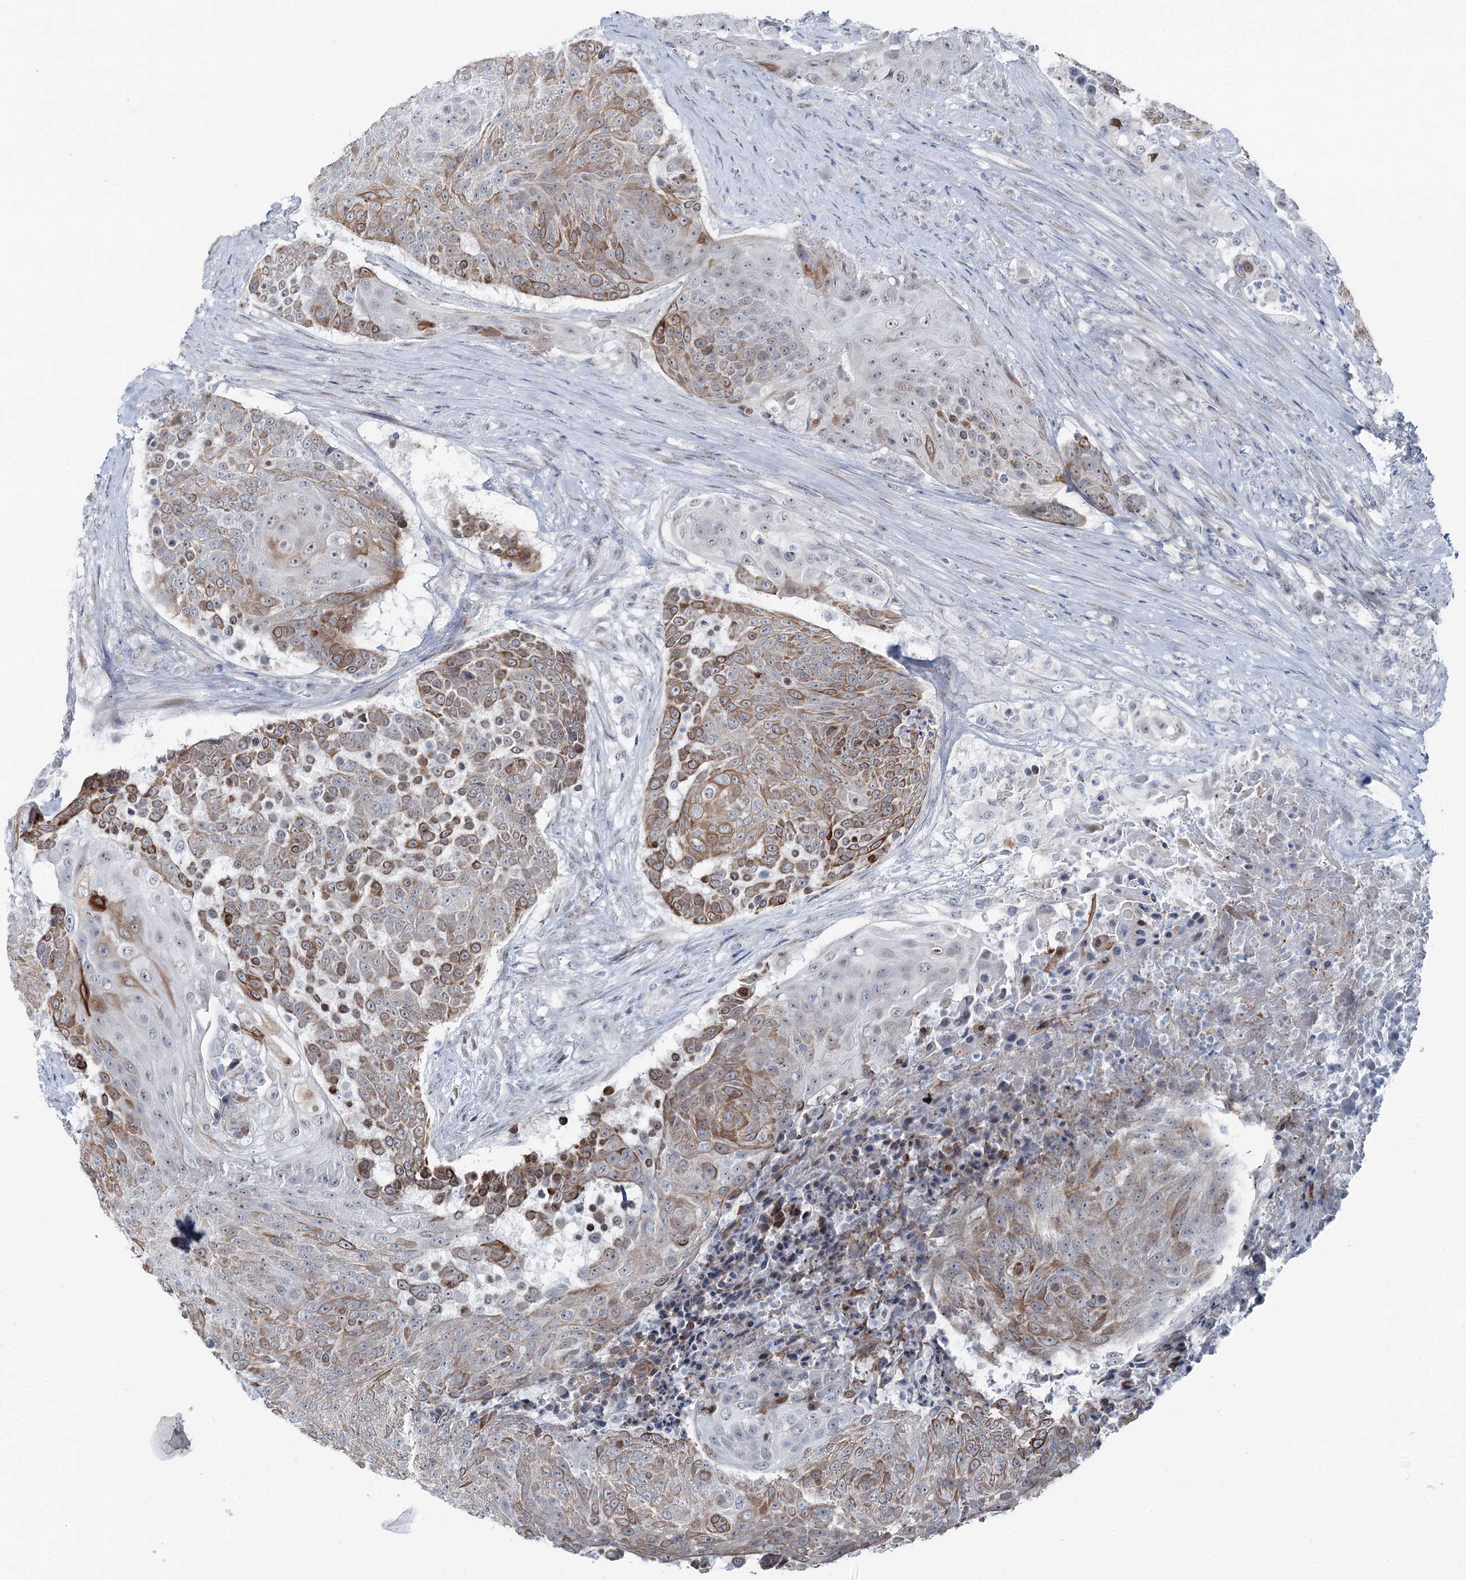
{"staining": {"intensity": "moderate", "quantity": "25%-75%", "location": "cytoplasmic/membranous"}, "tissue": "urothelial cancer", "cell_type": "Tumor cells", "image_type": "cancer", "snomed": [{"axis": "morphology", "description": "Urothelial carcinoma, High grade"}, {"axis": "topography", "description": "Urinary bladder"}], "caption": "Immunohistochemical staining of high-grade urothelial carcinoma exhibits medium levels of moderate cytoplasmic/membranous protein positivity in about 25%-75% of tumor cells. (Brightfield microscopy of DAB IHC at high magnification).", "gene": "STEEP1", "patient": {"sex": "female", "age": 63}}